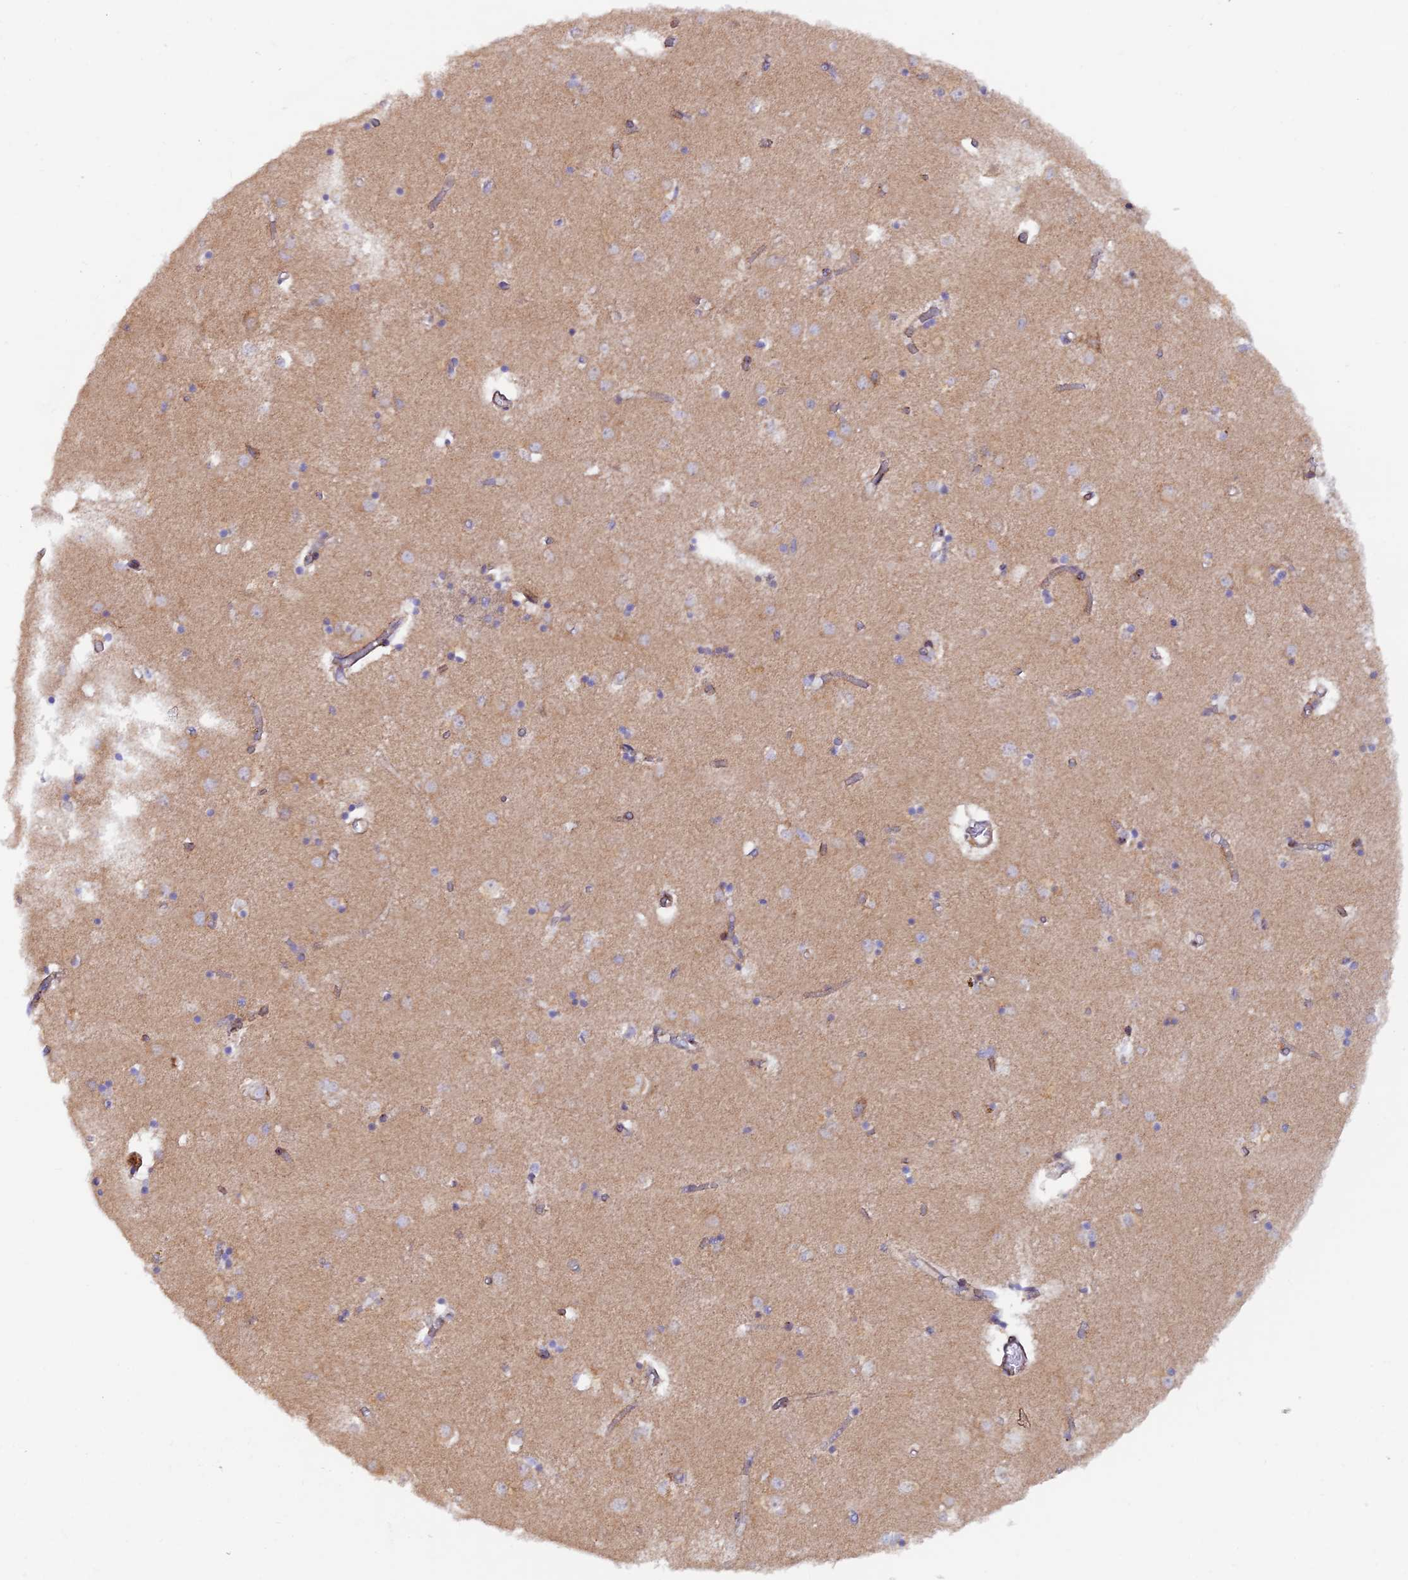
{"staining": {"intensity": "weak", "quantity": "<25%", "location": "cytoplasmic/membranous"}, "tissue": "caudate", "cell_type": "Glial cells", "image_type": "normal", "snomed": [{"axis": "morphology", "description": "Normal tissue, NOS"}, {"axis": "topography", "description": "Lateral ventricle wall"}], "caption": "Protein analysis of unremarkable caudate displays no significant expression in glial cells. The staining is performed using DAB (3,3'-diaminobenzidine) brown chromogen with nuclei counter-stained in using hematoxylin.", "gene": "GMCL1", "patient": {"sex": "male", "age": 70}}